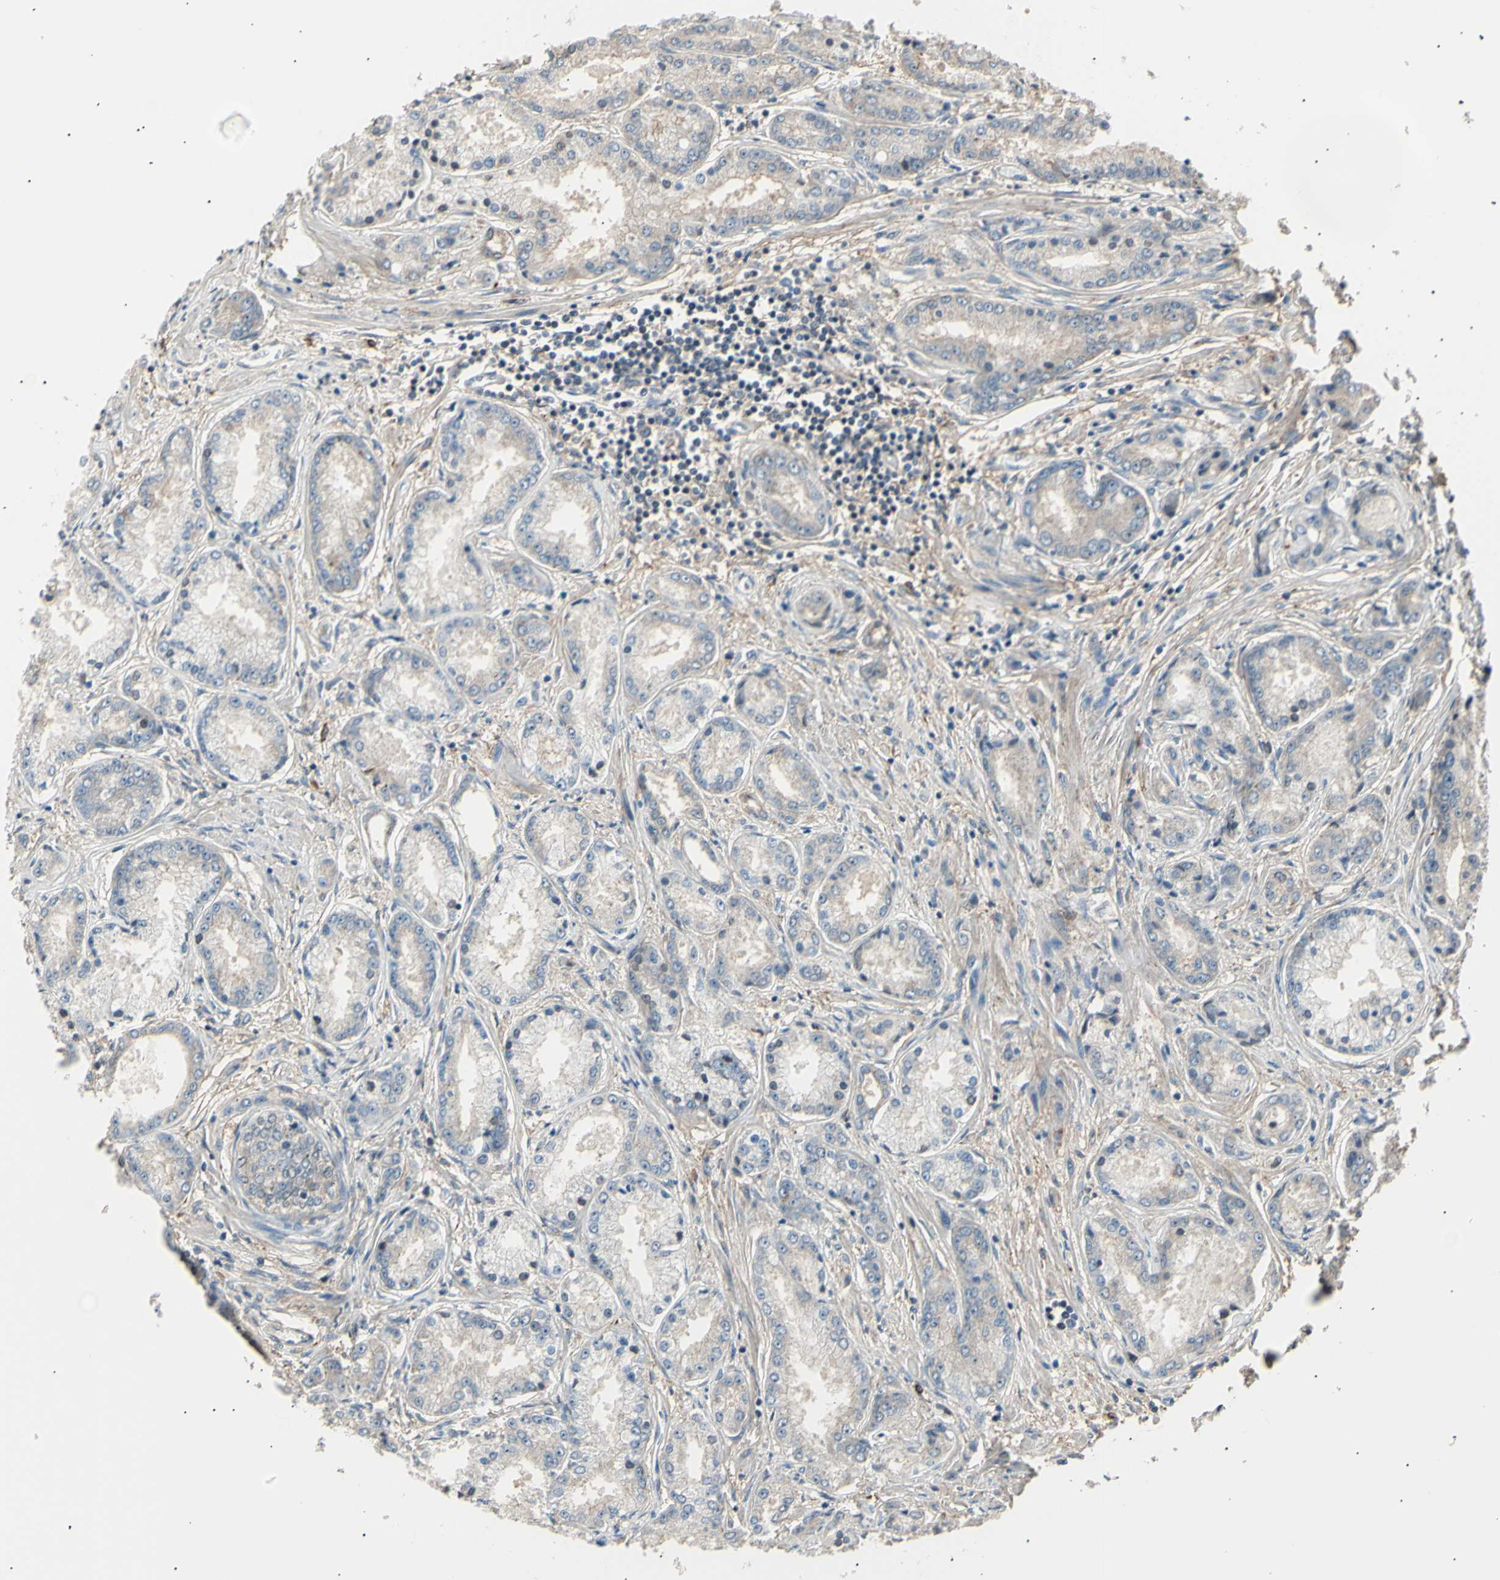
{"staining": {"intensity": "weak", "quantity": "25%-75%", "location": "cytoplasmic/membranous"}, "tissue": "prostate cancer", "cell_type": "Tumor cells", "image_type": "cancer", "snomed": [{"axis": "morphology", "description": "Adenocarcinoma, High grade"}, {"axis": "topography", "description": "Prostate"}], "caption": "An IHC histopathology image of tumor tissue is shown. Protein staining in brown highlights weak cytoplasmic/membranous positivity in prostate cancer within tumor cells.", "gene": "LHPP", "patient": {"sex": "male", "age": 59}}